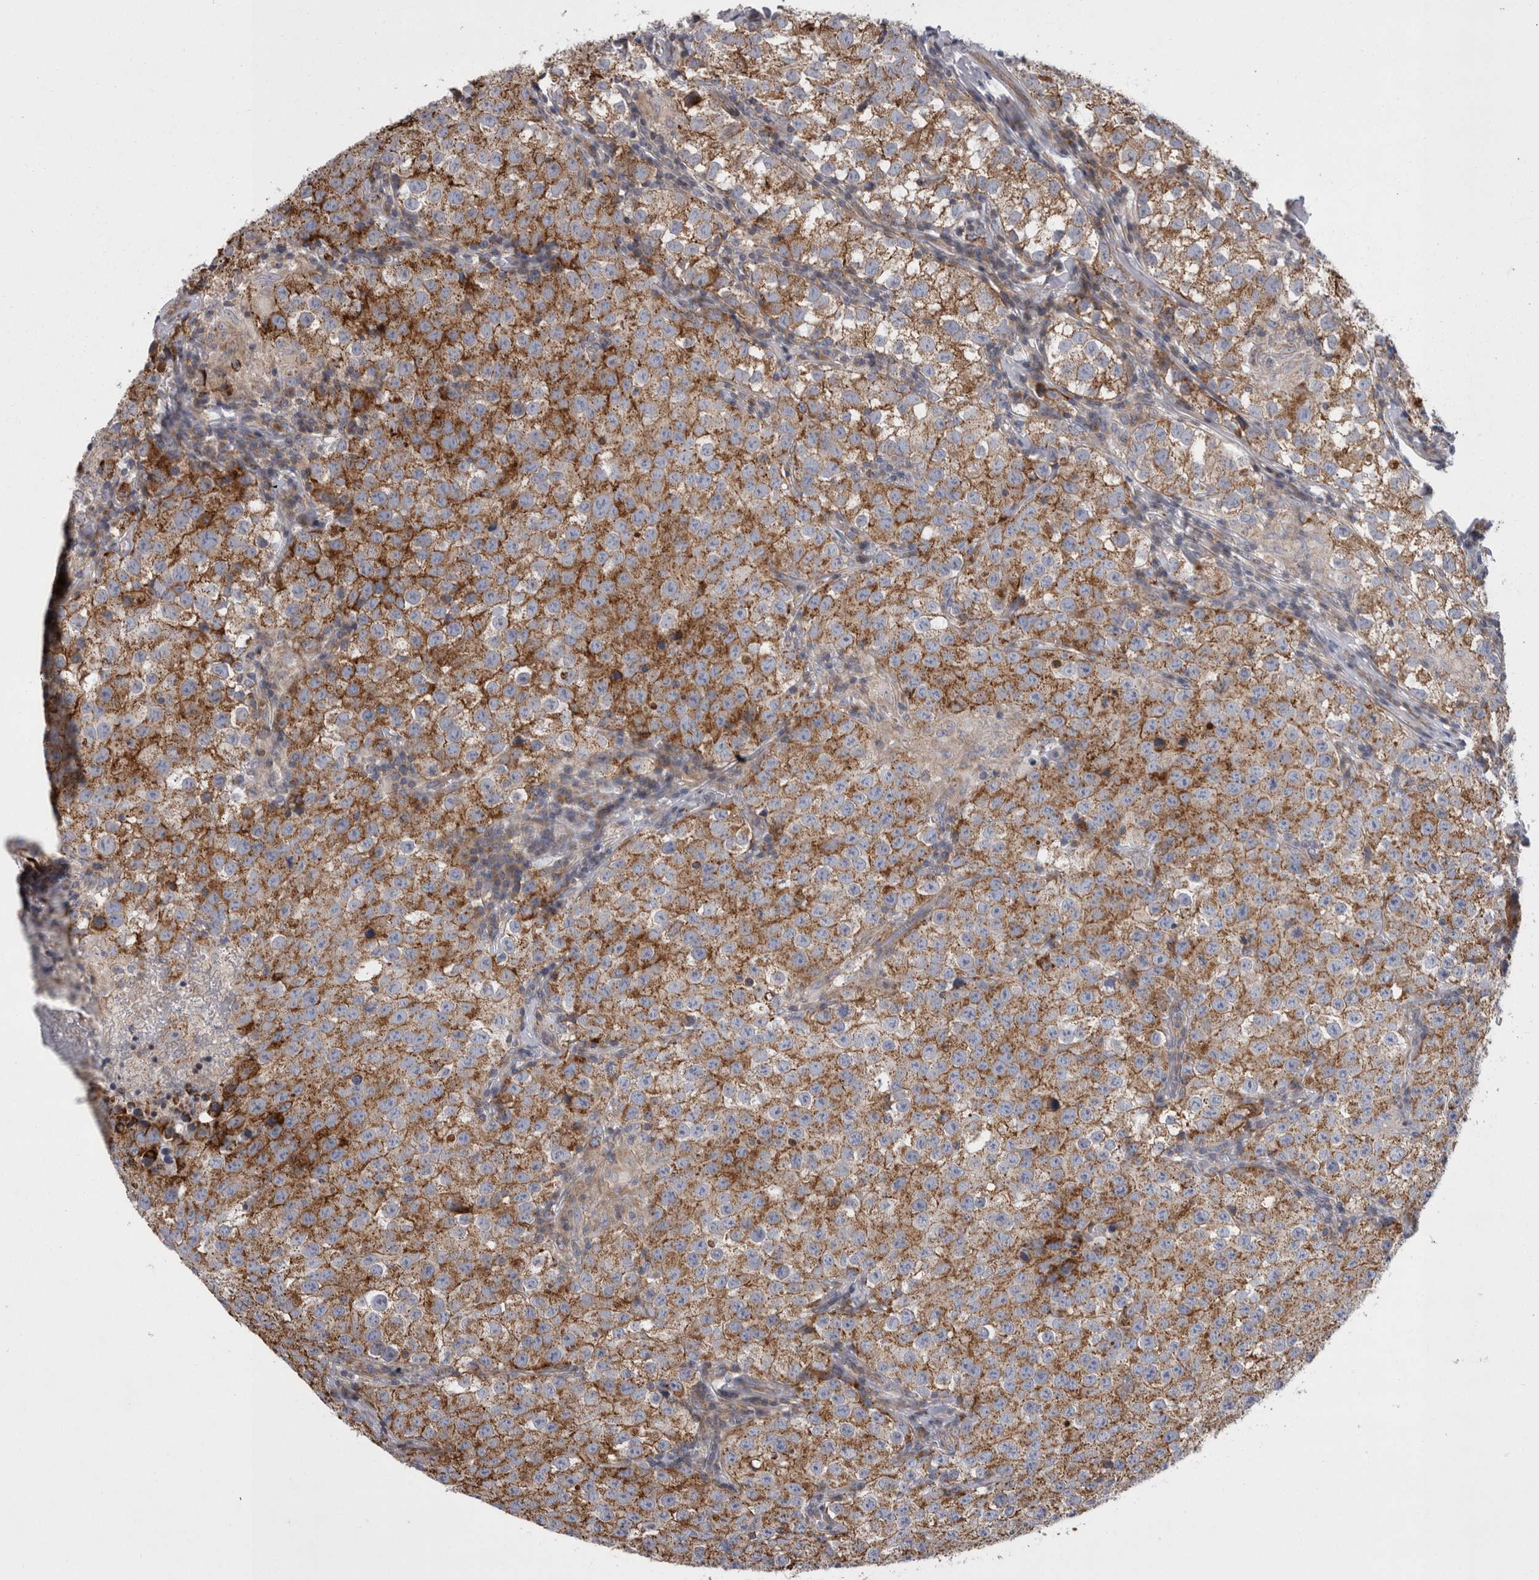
{"staining": {"intensity": "strong", "quantity": ">75%", "location": "cytoplasmic/membranous"}, "tissue": "testis cancer", "cell_type": "Tumor cells", "image_type": "cancer", "snomed": [{"axis": "morphology", "description": "Seminoma, NOS"}, {"axis": "morphology", "description": "Carcinoma, Embryonal, NOS"}, {"axis": "topography", "description": "Testis"}], "caption": "The immunohistochemical stain highlights strong cytoplasmic/membranous positivity in tumor cells of seminoma (testis) tissue. (DAB (3,3'-diaminobenzidine) IHC with brightfield microscopy, high magnification).", "gene": "TSPOAP1", "patient": {"sex": "male", "age": 43}}